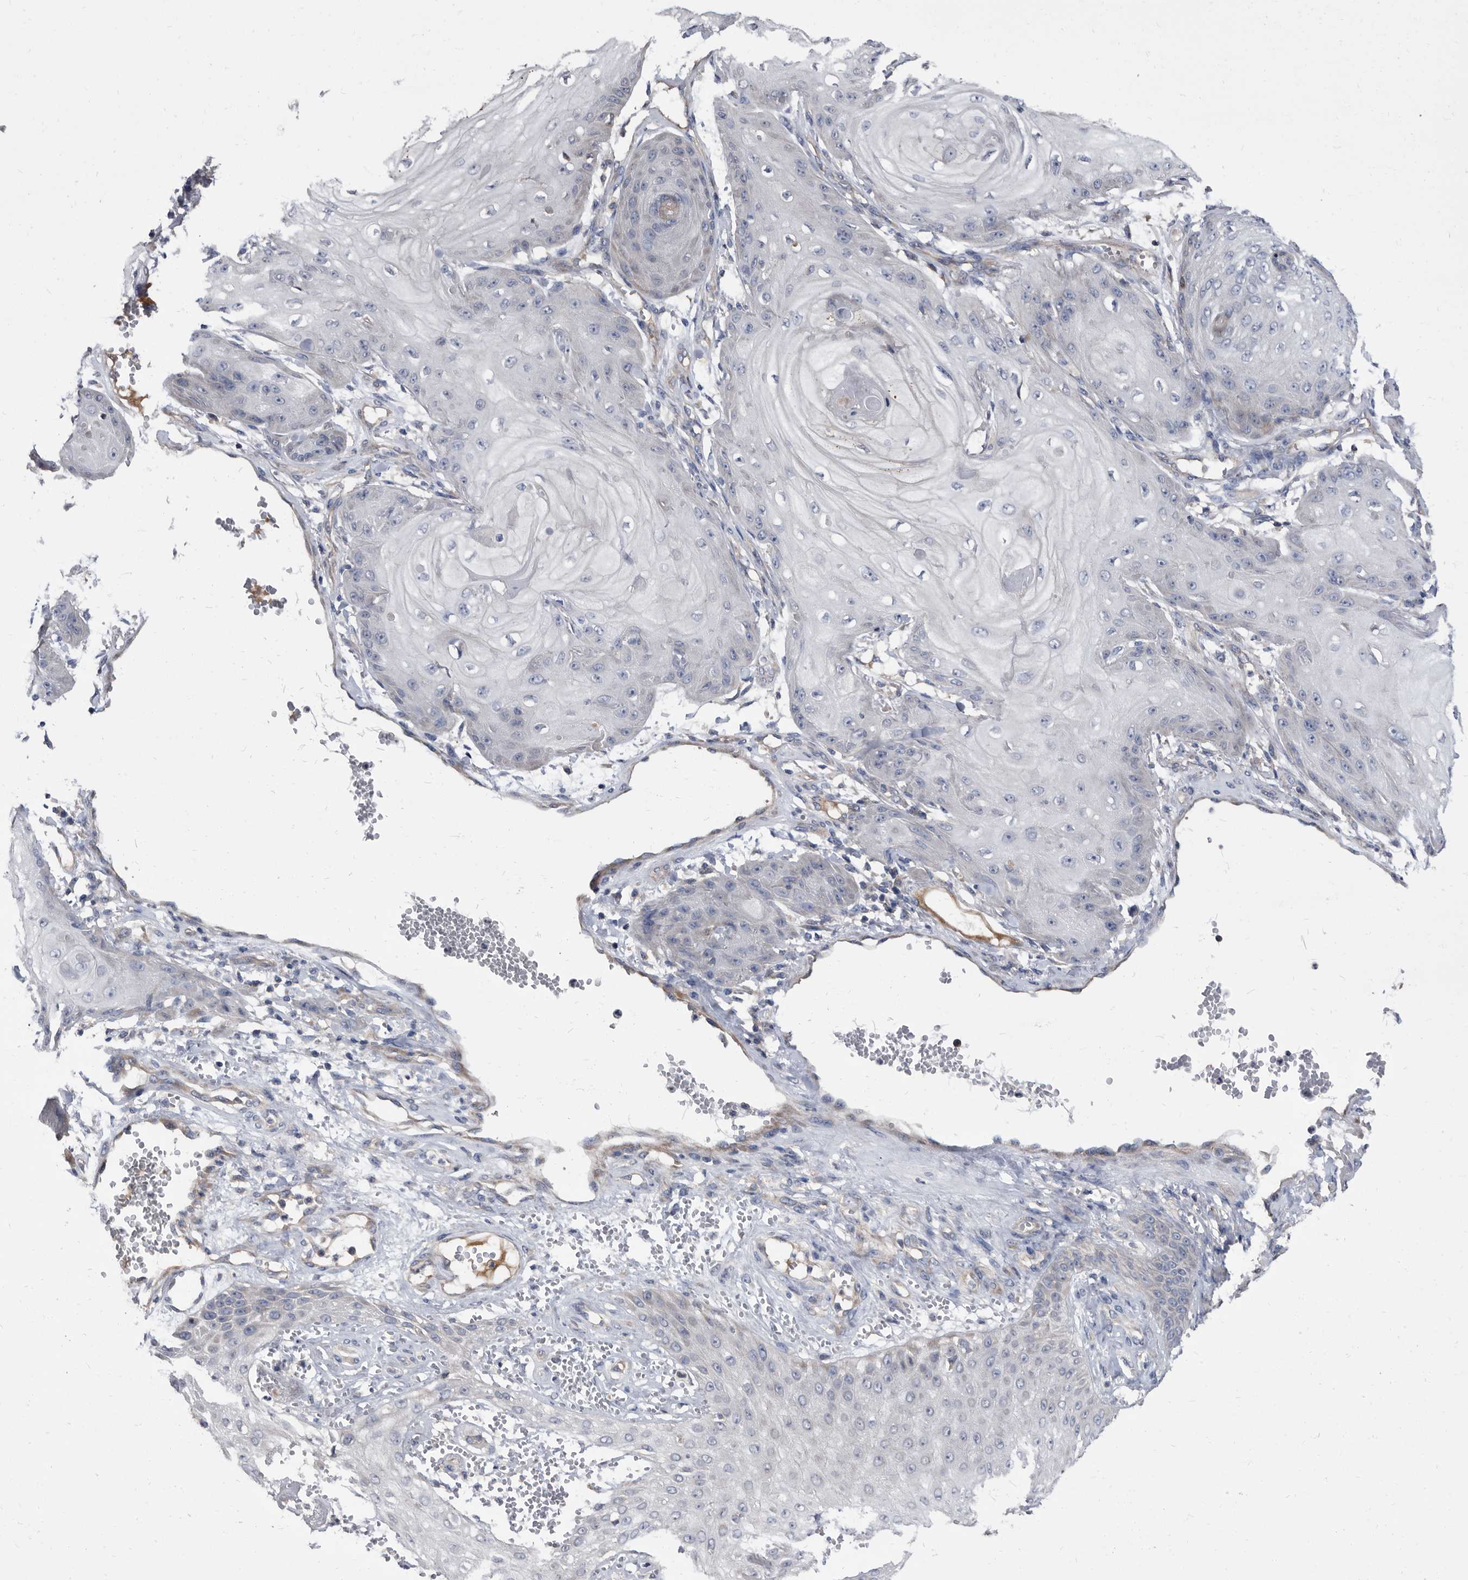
{"staining": {"intensity": "negative", "quantity": "none", "location": "none"}, "tissue": "skin cancer", "cell_type": "Tumor cells", "image_type": "cancer", "snomed": [{"axis": "morphology", "description": "Squamous cell carcinoma, NOS"}, {"axis": "topography", "description": "Skin"}], "caption": "Image shows no protein expression in tumor cells of skin squamous cell carcinoma tissue.", "gene": "DTNBP1", "patient": {"sex": "male", "age": 74}}